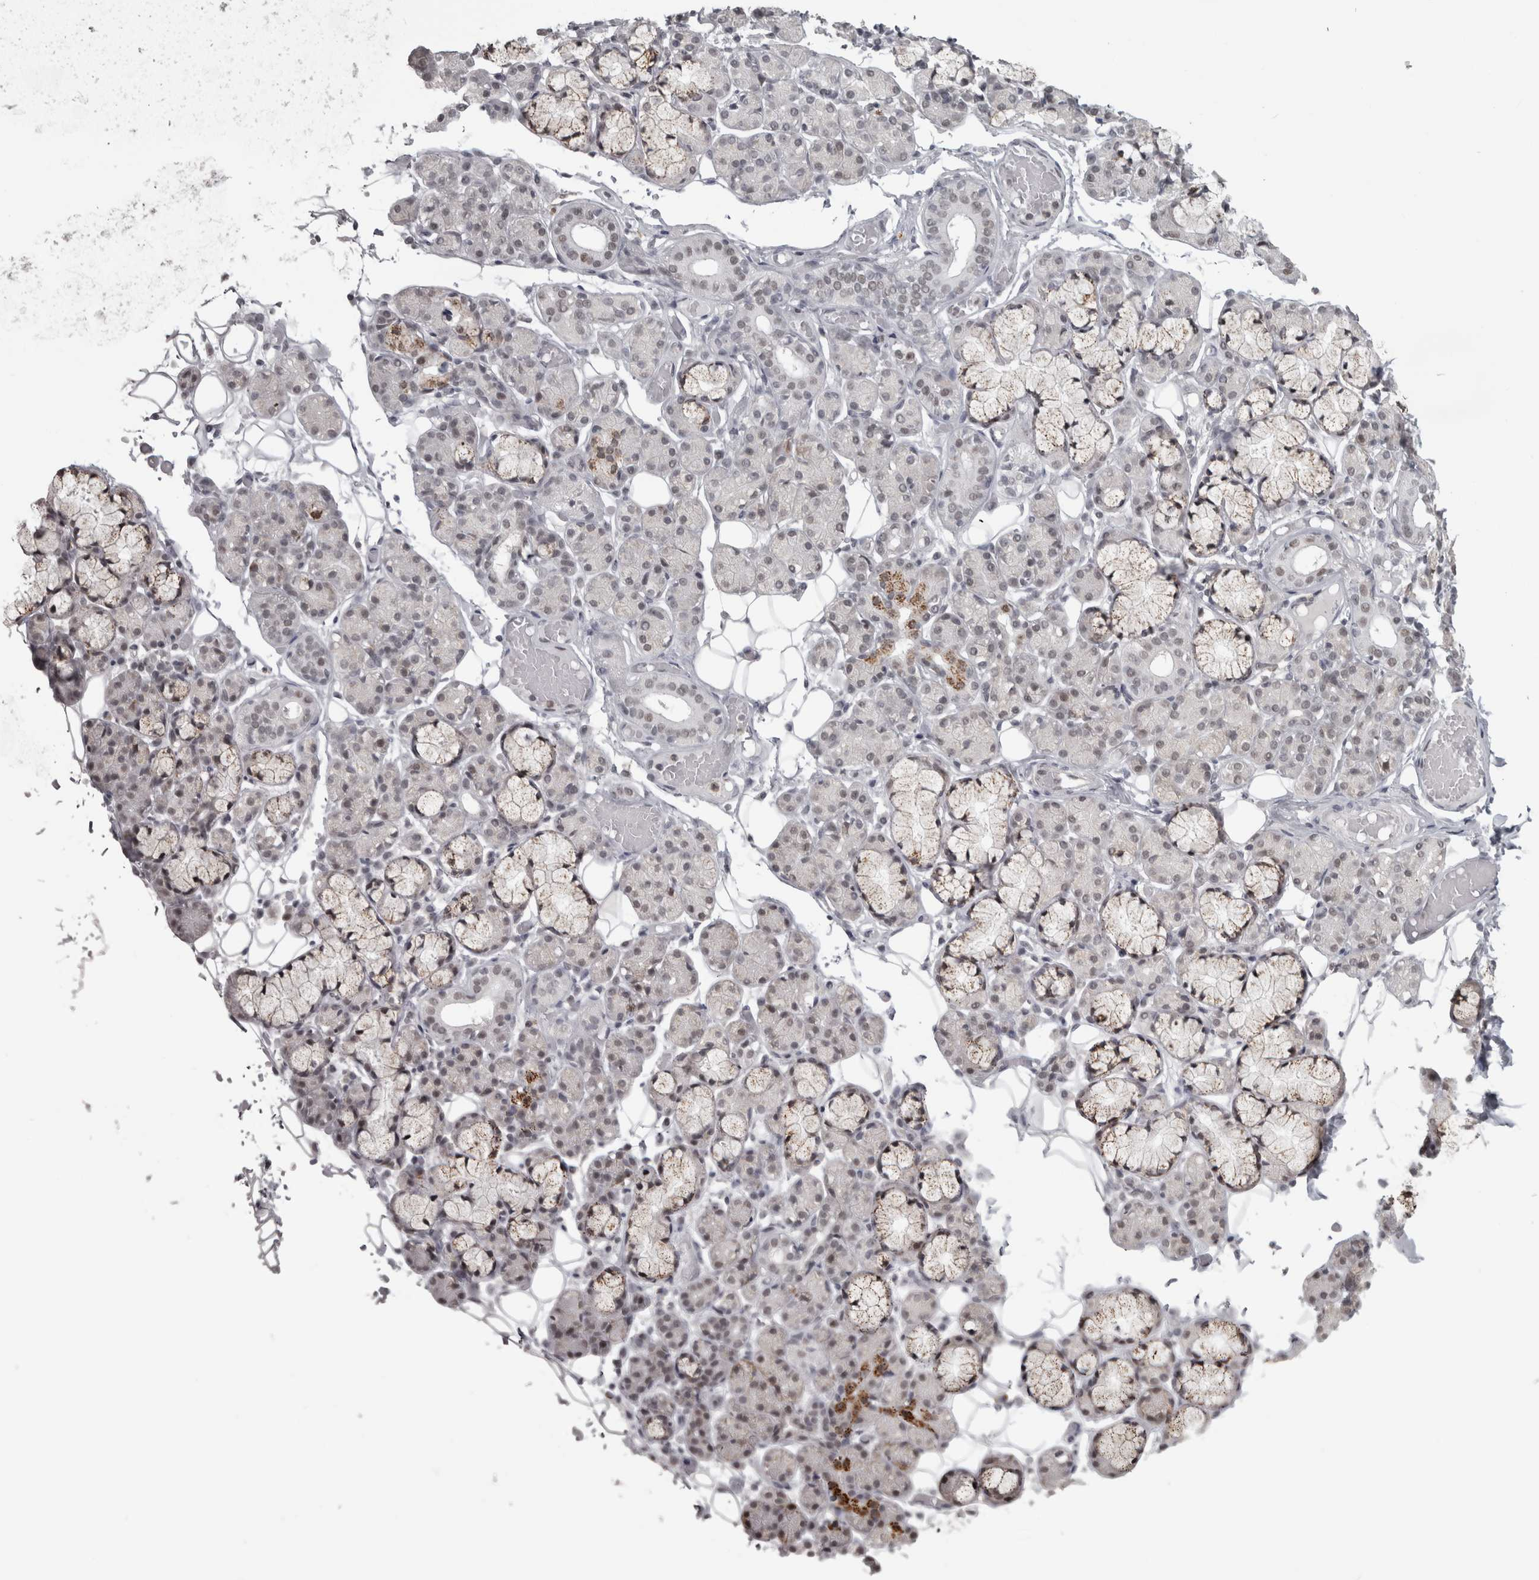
{"staining": {"intensity": "moderate", "quantity": "<25%", "location": "cytoplasmic/membranous,nuclear"}, "tissue": "salivary gland", "cell_type": "Glandular cells", "image_type": "normal", "snomed": [{"axis": "morphology", "description": "Normal tissue, NOS"}, {"axis": "topography", "description": "Salivary gland"}], "caption": "Protein staining by immunohistochemistry displays moderate cytoplasmic/membranous,nuclear expression in about <25% of glandular cells in benign salivary gland. (Brightfield microscopy of DAB IHC at high magnification).", "gene": "MICU3", "patient": {"sex": "male", "age": 63}}